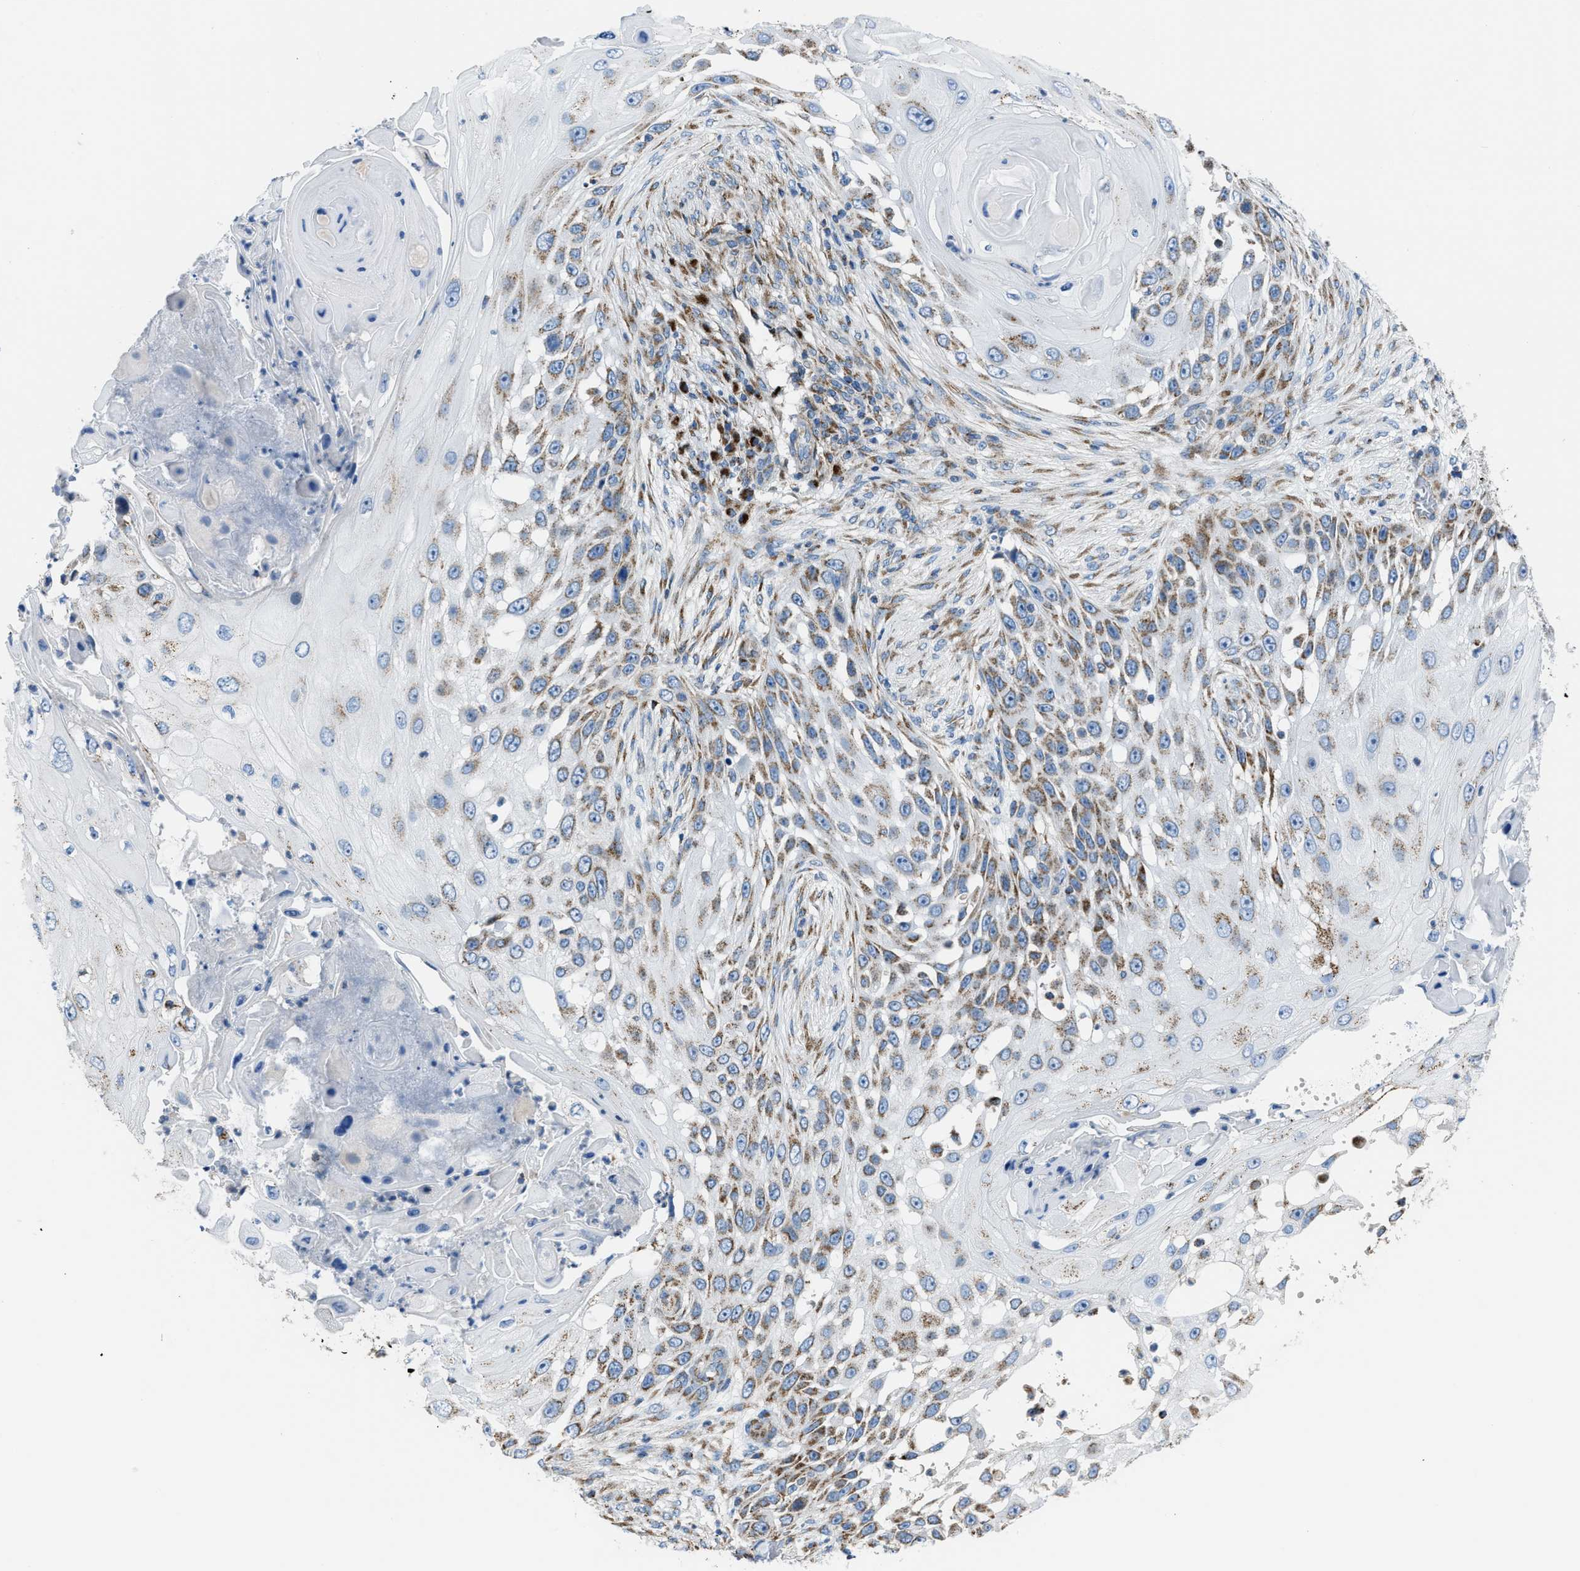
{"staining": {"intensity": "moderate", "quantity": ">75%", "location": "cytoplasmic/membranous"}, "tissue": "skin cancer", "cell_type": "Tumor cells", "image_type": "cancer", "snomed": [{"axis": "morphology", "description": "Squamous cell carcinoma, NOS"}, {"axis": "topography", "description": "Skin"}], "caption": "Protein staining exhibits moderate cytoplasmic/membranous positivity in about >75% of tumor cells in skin squamous cell carcinoma.", "gene": "ETFB", "patient": {"sex": "female", "age": 44}}